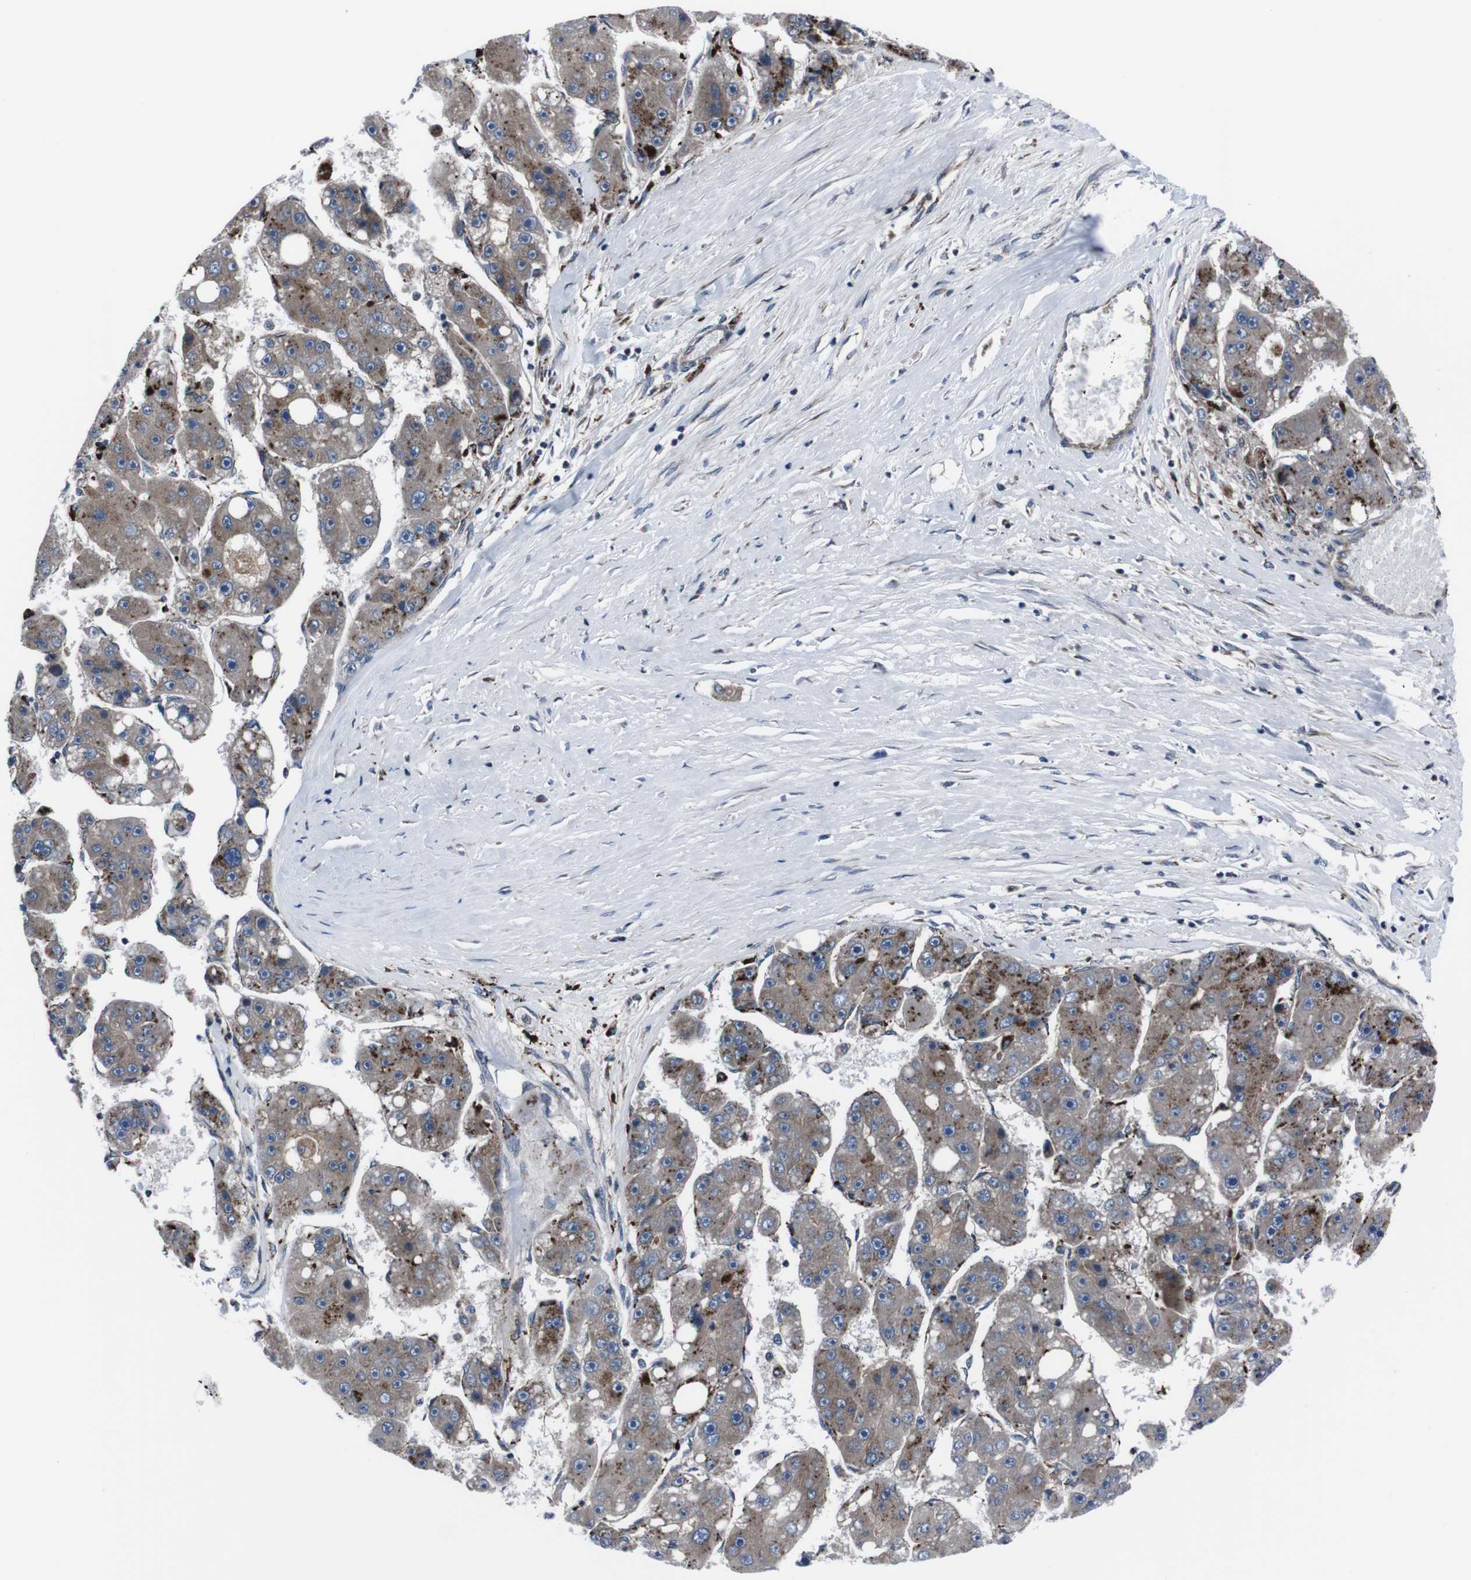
{"staining": {"intensity": "strong", "quantity": ">75%", "location": "cytoplasmic/membranous"}, "tissue": "liver cancer", "cell_type": "Tumor cells", "image_type": "cancer", "snomed": [{"axis": "morphology", "description": "Carcinoma, Hepatocellular, NOS"}, {"axis": "topography", "description": "Liver"}], "caption": "Protein analysis of liver cancer tissue reveals strong cytoplasmic/membranous expression in about >75% of tumor cells.", "gene": "EIF4A2", "patient": {"sex": "female", "age": 61}}